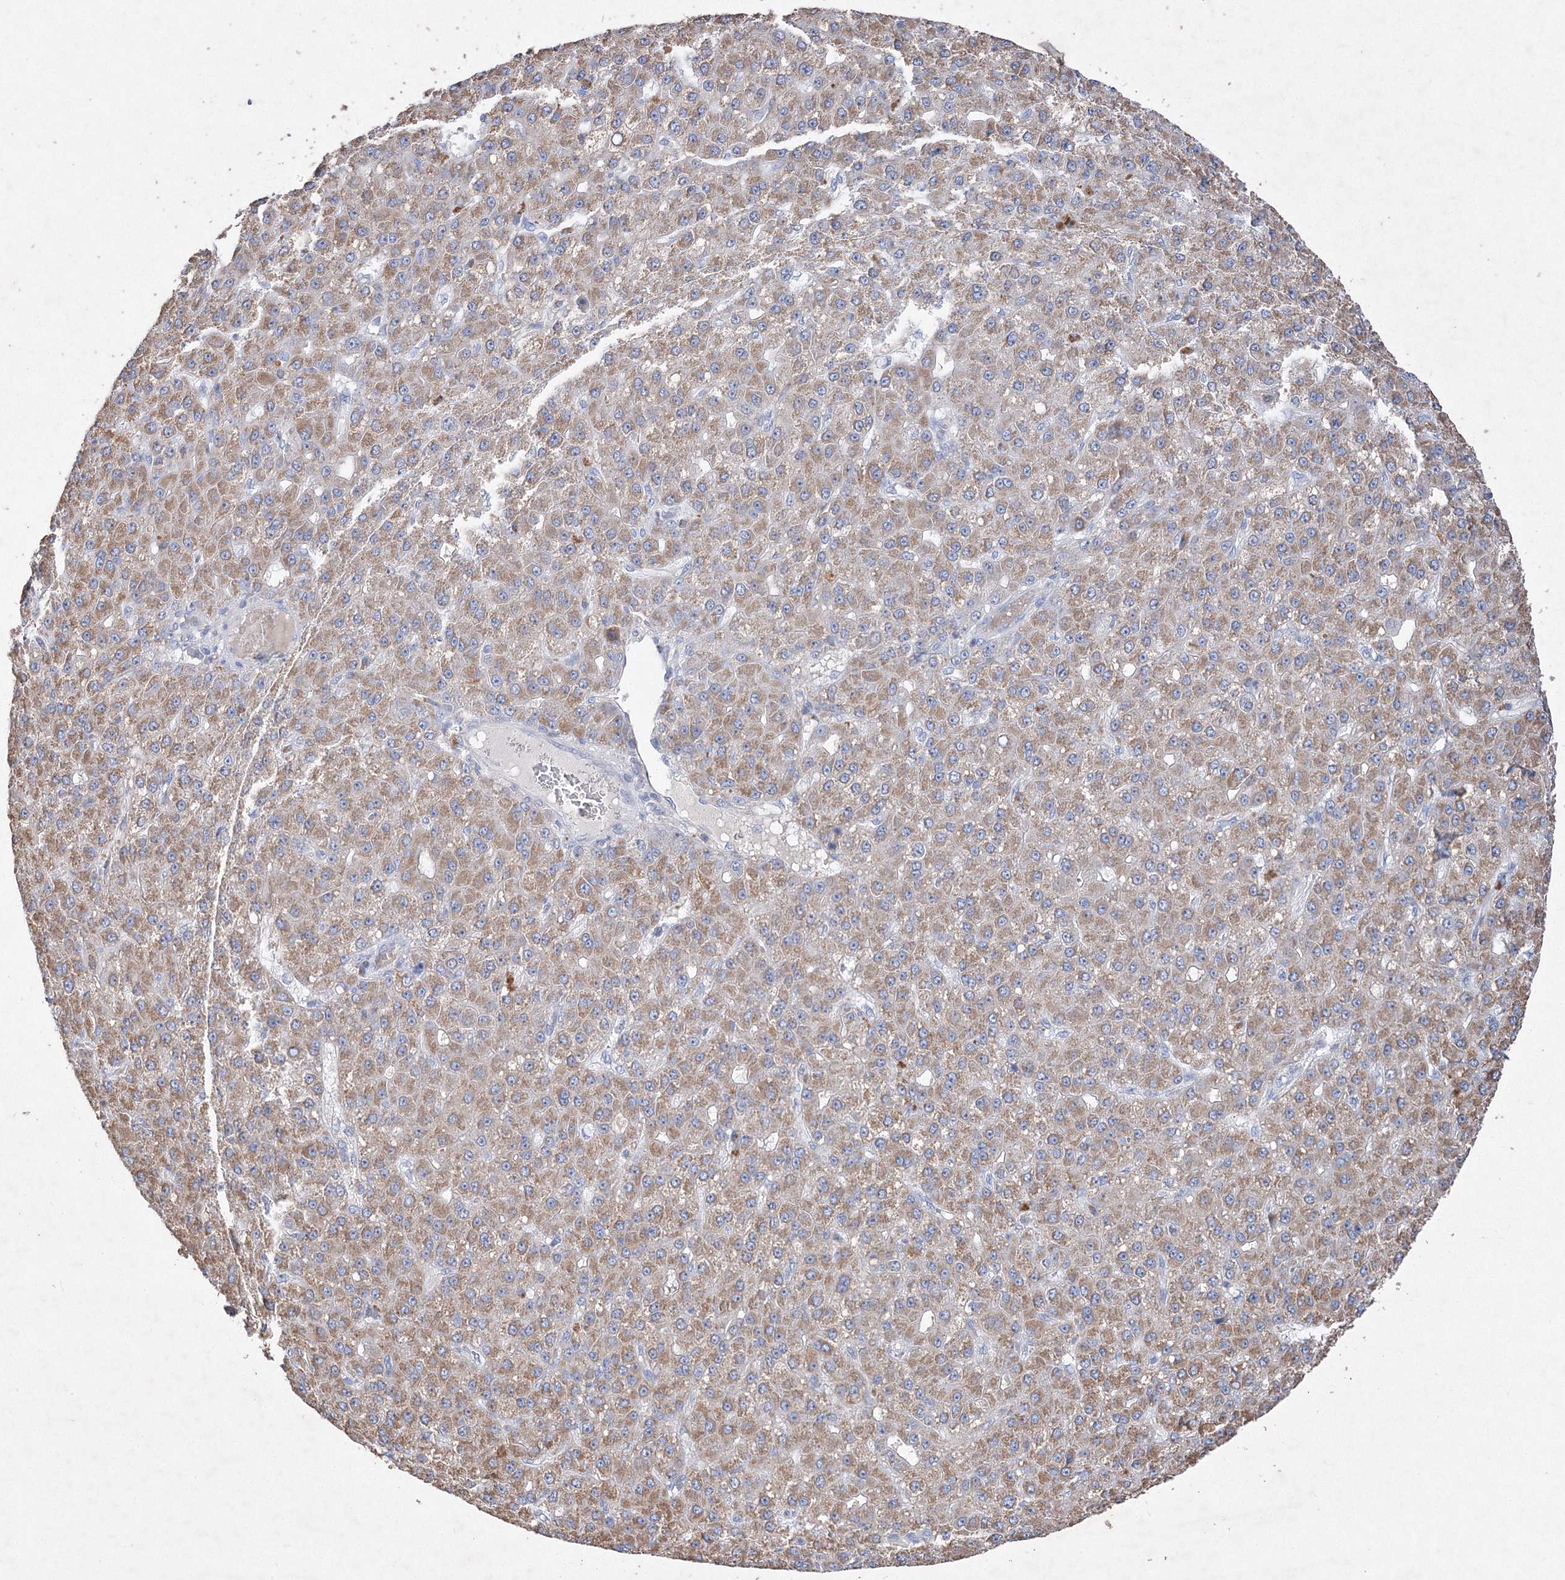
{"staining": {"intensity": "moderate", "quantity": ">75%", "location": "cytoplasmic/membranous"}, "tissue": "liver cancer", "cell_type": "Tumor cells", "image_type": "cancer", "snomed": [{"axis": "morphology", "description": "Carcinoma, Hepatocellular, NOS"}, {"axis": "topography", "description": "Liver"}], "caption": "Immunohistochemistry (IHC) histopathology image of neoplastic tissue: liver cancer (hepatocellular carcinoma) stained using immunohistochemistry (IHC) reveals medium levels of moderate protein expression localized specifically in the cytoplasmic/membranous of tumor cells, appearing as a cytoplasmic/membranous brown color.", "gene": "GLS", "patient": {"sex": "male", "age": 67}}